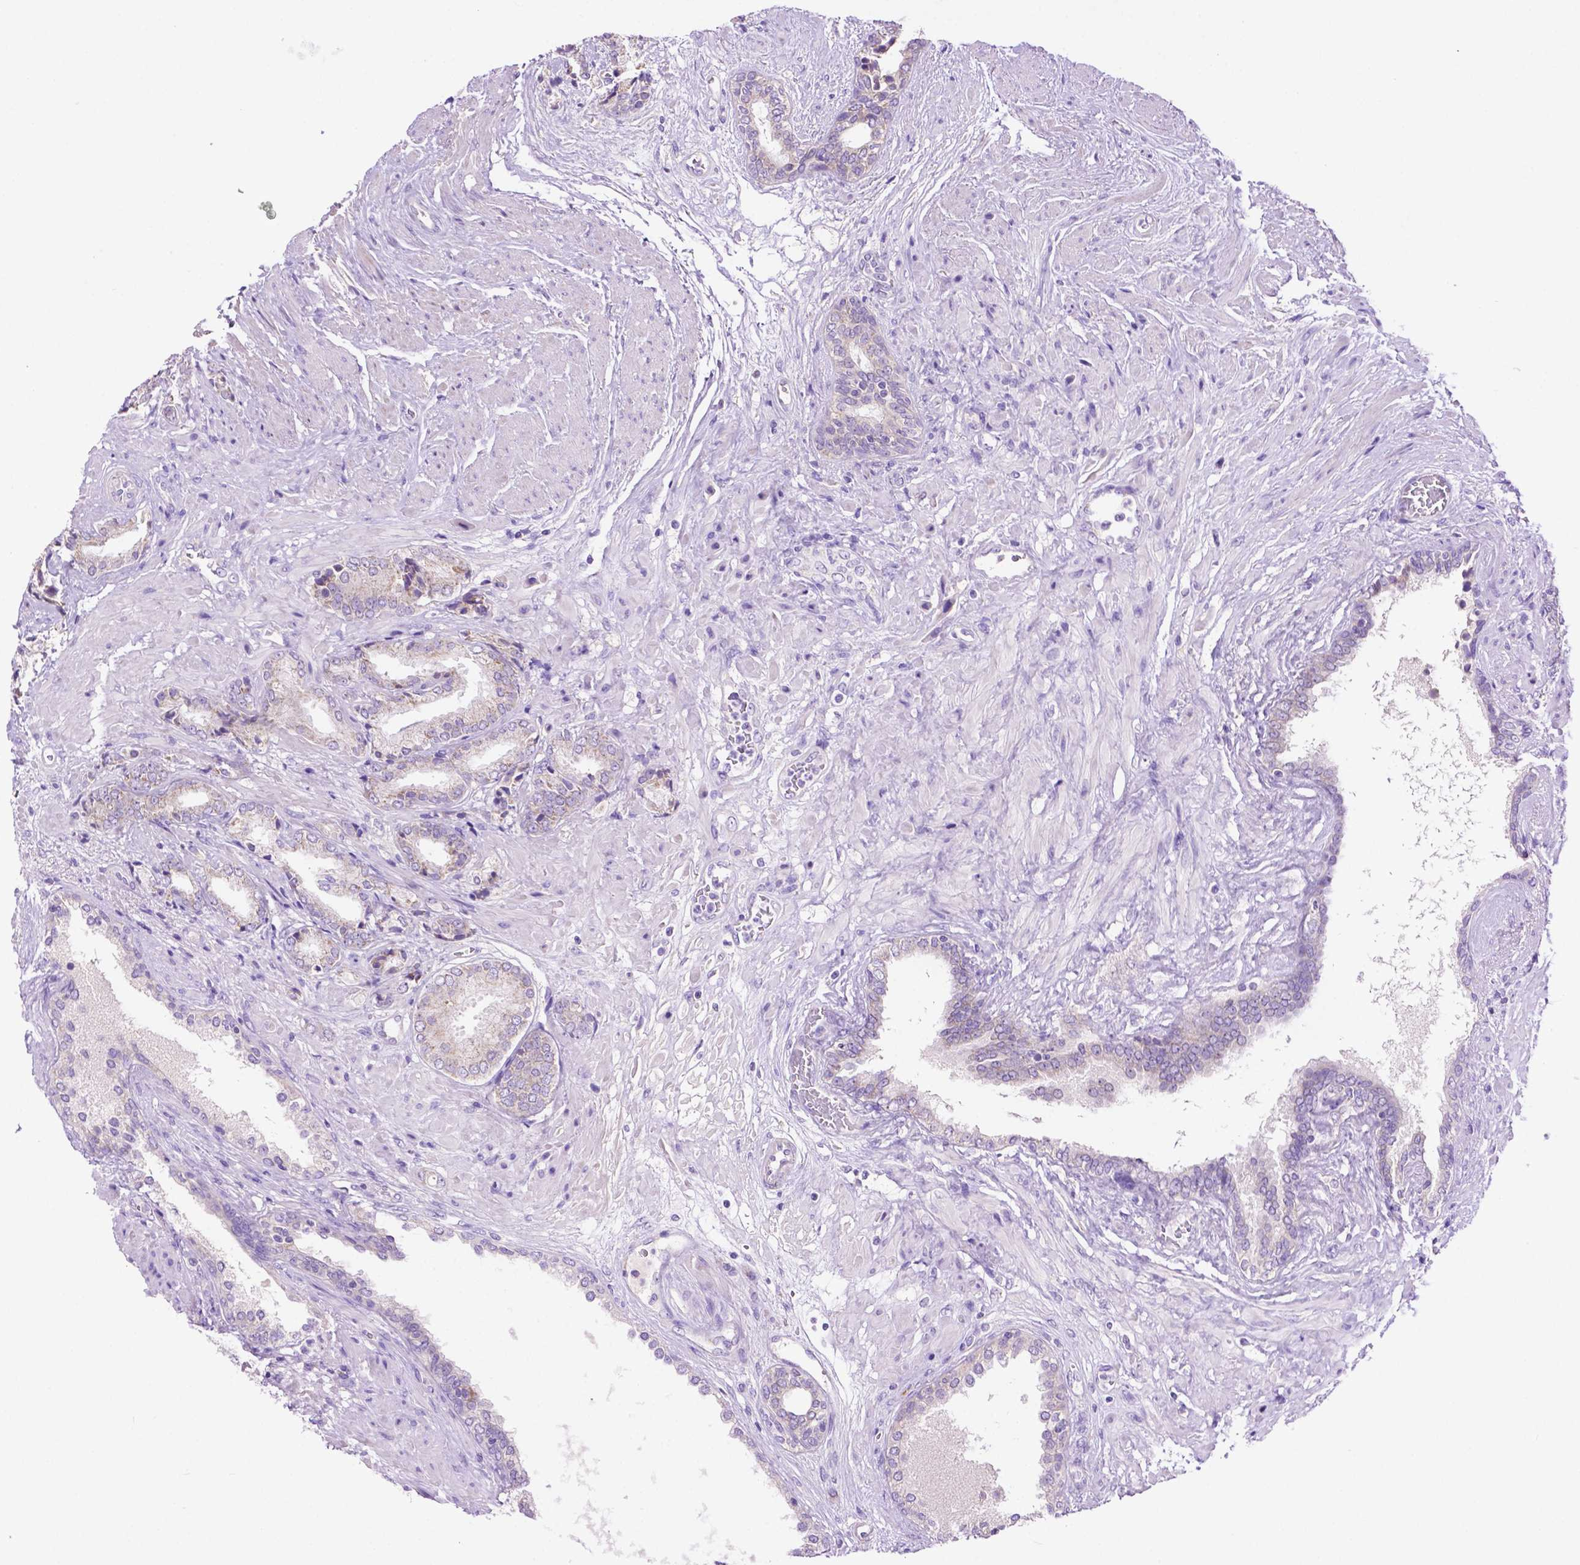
{"staining": {"intensity": "negative", "quantity": "none", "location": "none"}, "tissue": "prostate cancer", "cell_type": "Tumor cells", "image_type": "cancer", "snomed": [{"axis": "morphology", "description": "Adenocarcinoma, High grade"}, {"axis": "topography", "description": "Prostate"}], "caption": "Immunohistochemistry (IHC) micrograph of prostate high-grade adenocarcinoma stained for a protein (brown), which shows no staining in tumor cells. (Stains: DAB (3,3'-diaminobenzidine) immunohistochemistry with hematoxylin counter stain, Microscopy: brightfield microscopy at high magnification).", "gene": "PHYHIP", "patient": {"sex": "male", "age": 56}}